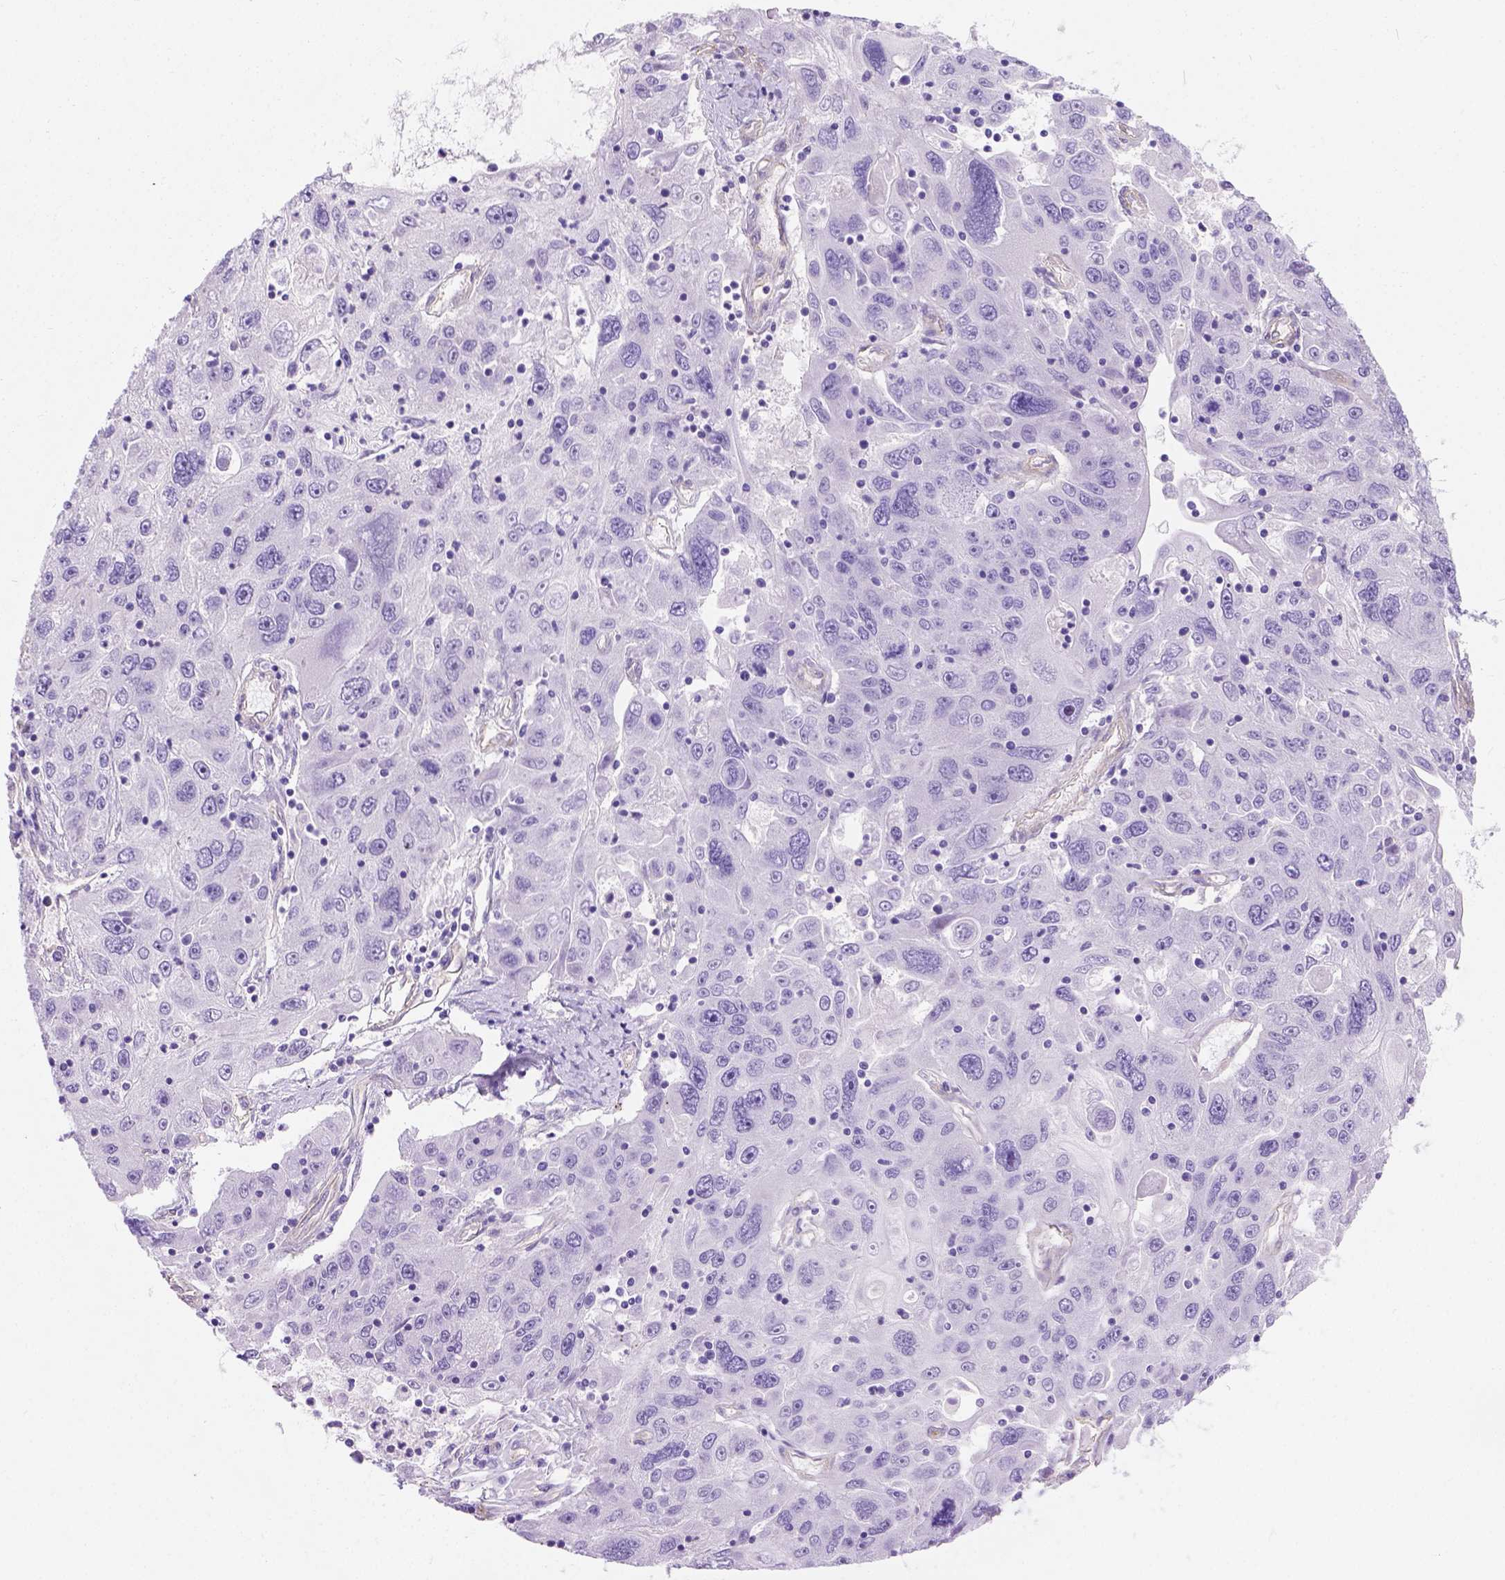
{"staining": {"intensity": "negative", "quantity": "none", "location": "none"}, "tissue": "stomach cancer", "cell_type": "Tumor cells", "image_type": "cancer", "snomed": [{"axis": "morphology", "description": "Adenocarcinoma, NOS"}, {"axis": "topography", "description": "Stomach"}], "caption": "Micrograph shows no protein staining in tumor cells of adenocarcinoma (stomach) tissue.", "gene": "PHF7", "patient": {"sex": "male", "age": 56}}